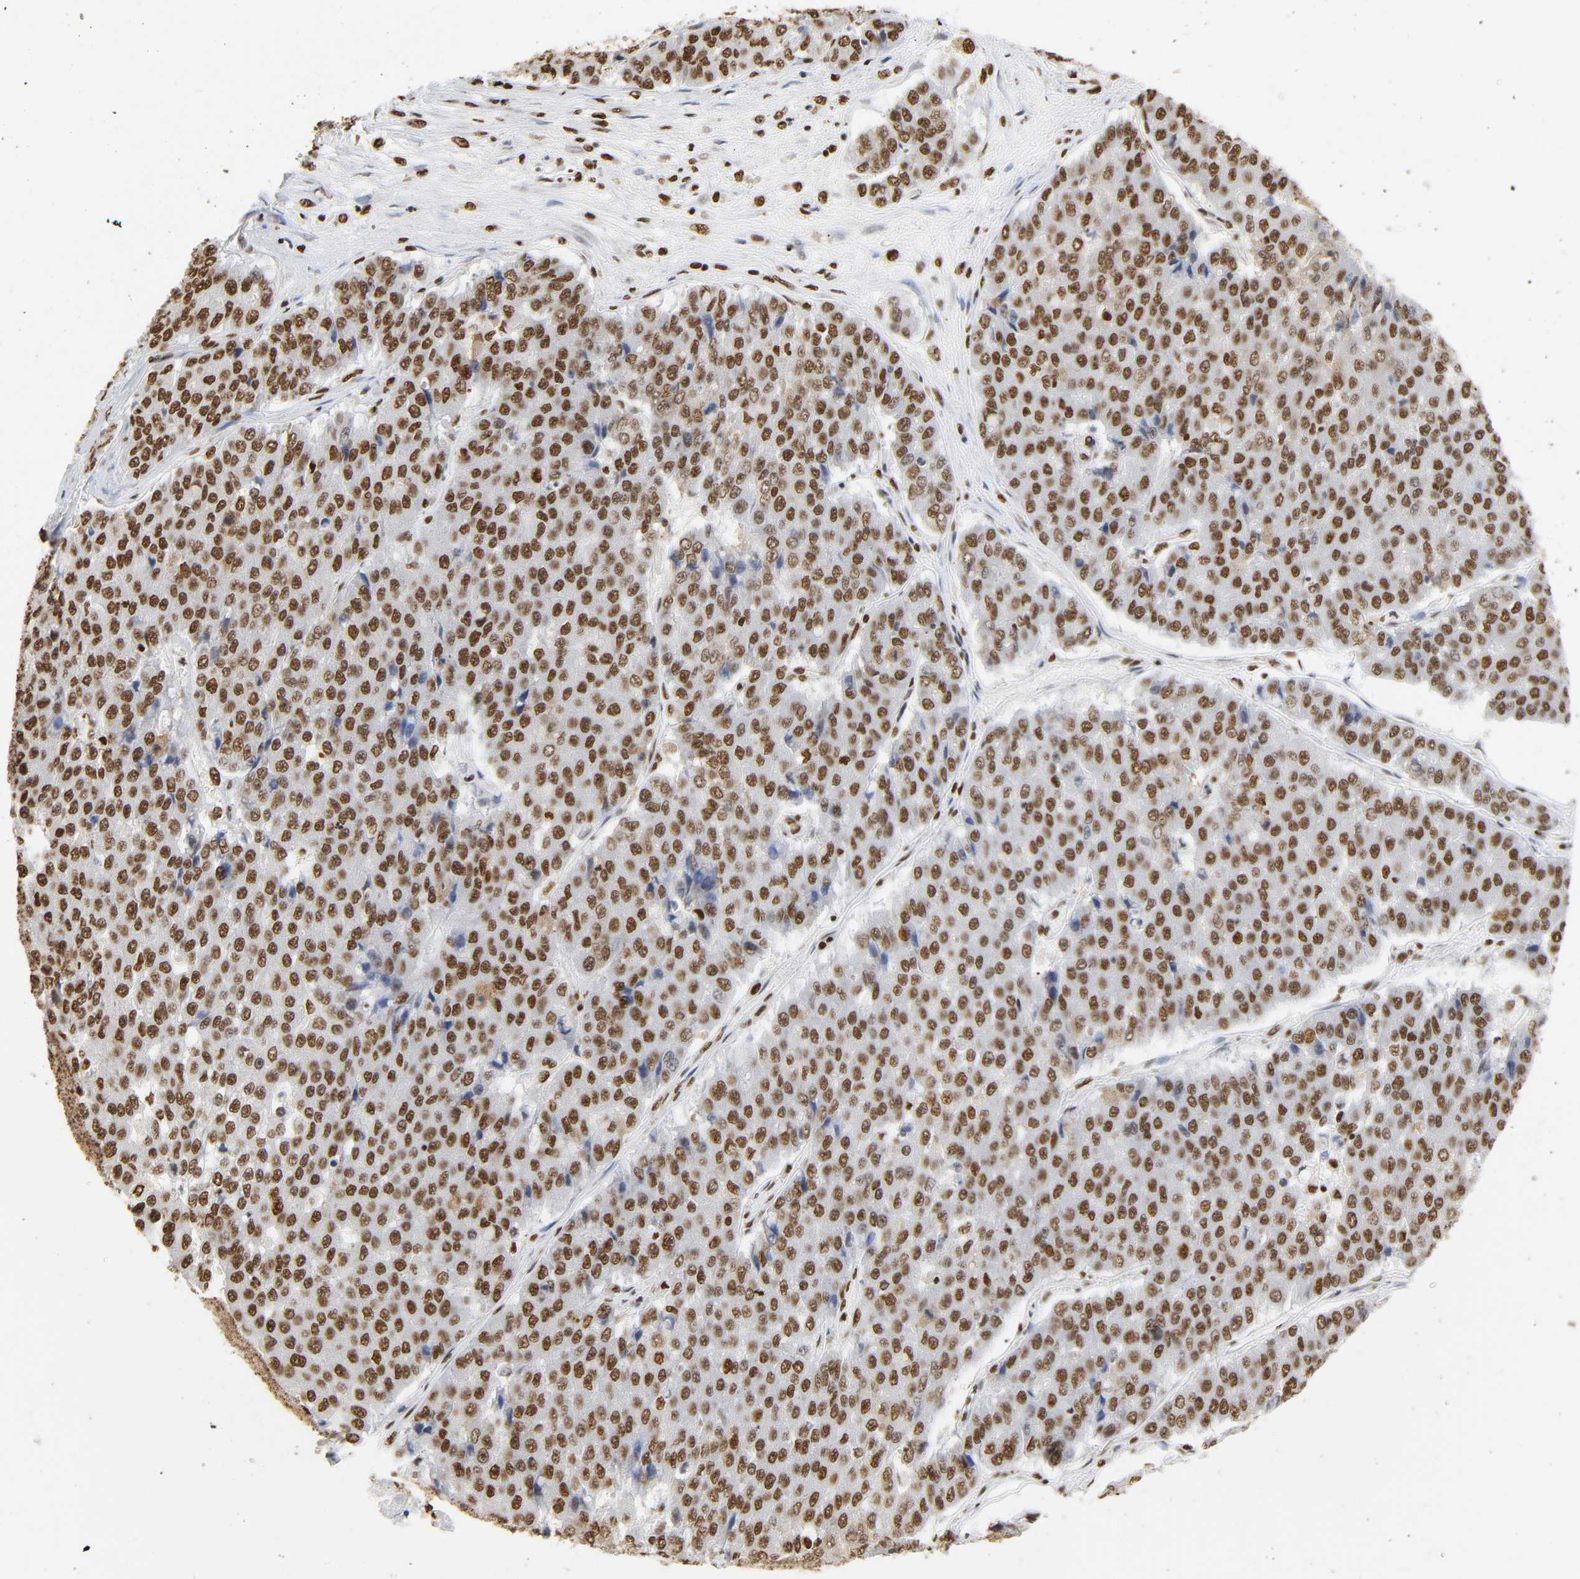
{"staining": {"intensity": "moderate", "quantity": ">75%", "location": "nuclear"}, "tissue": "pancreatic cancer", "cell_type": "Tumor cells", "image_type": "cancer", "snomed": [{"axis": "morphology", "description": "Adenocarcinoma, NOS"}, {"axis": "topography", "description": "Pancreas"}], "caption": "A brown stain shows moderate nuclear staining of a protein in human pancreatic cancer (adenocarcinoma) tumor cells.", "gene": "HNRNPC", "patient": {"sex": "male", "age": 50}}